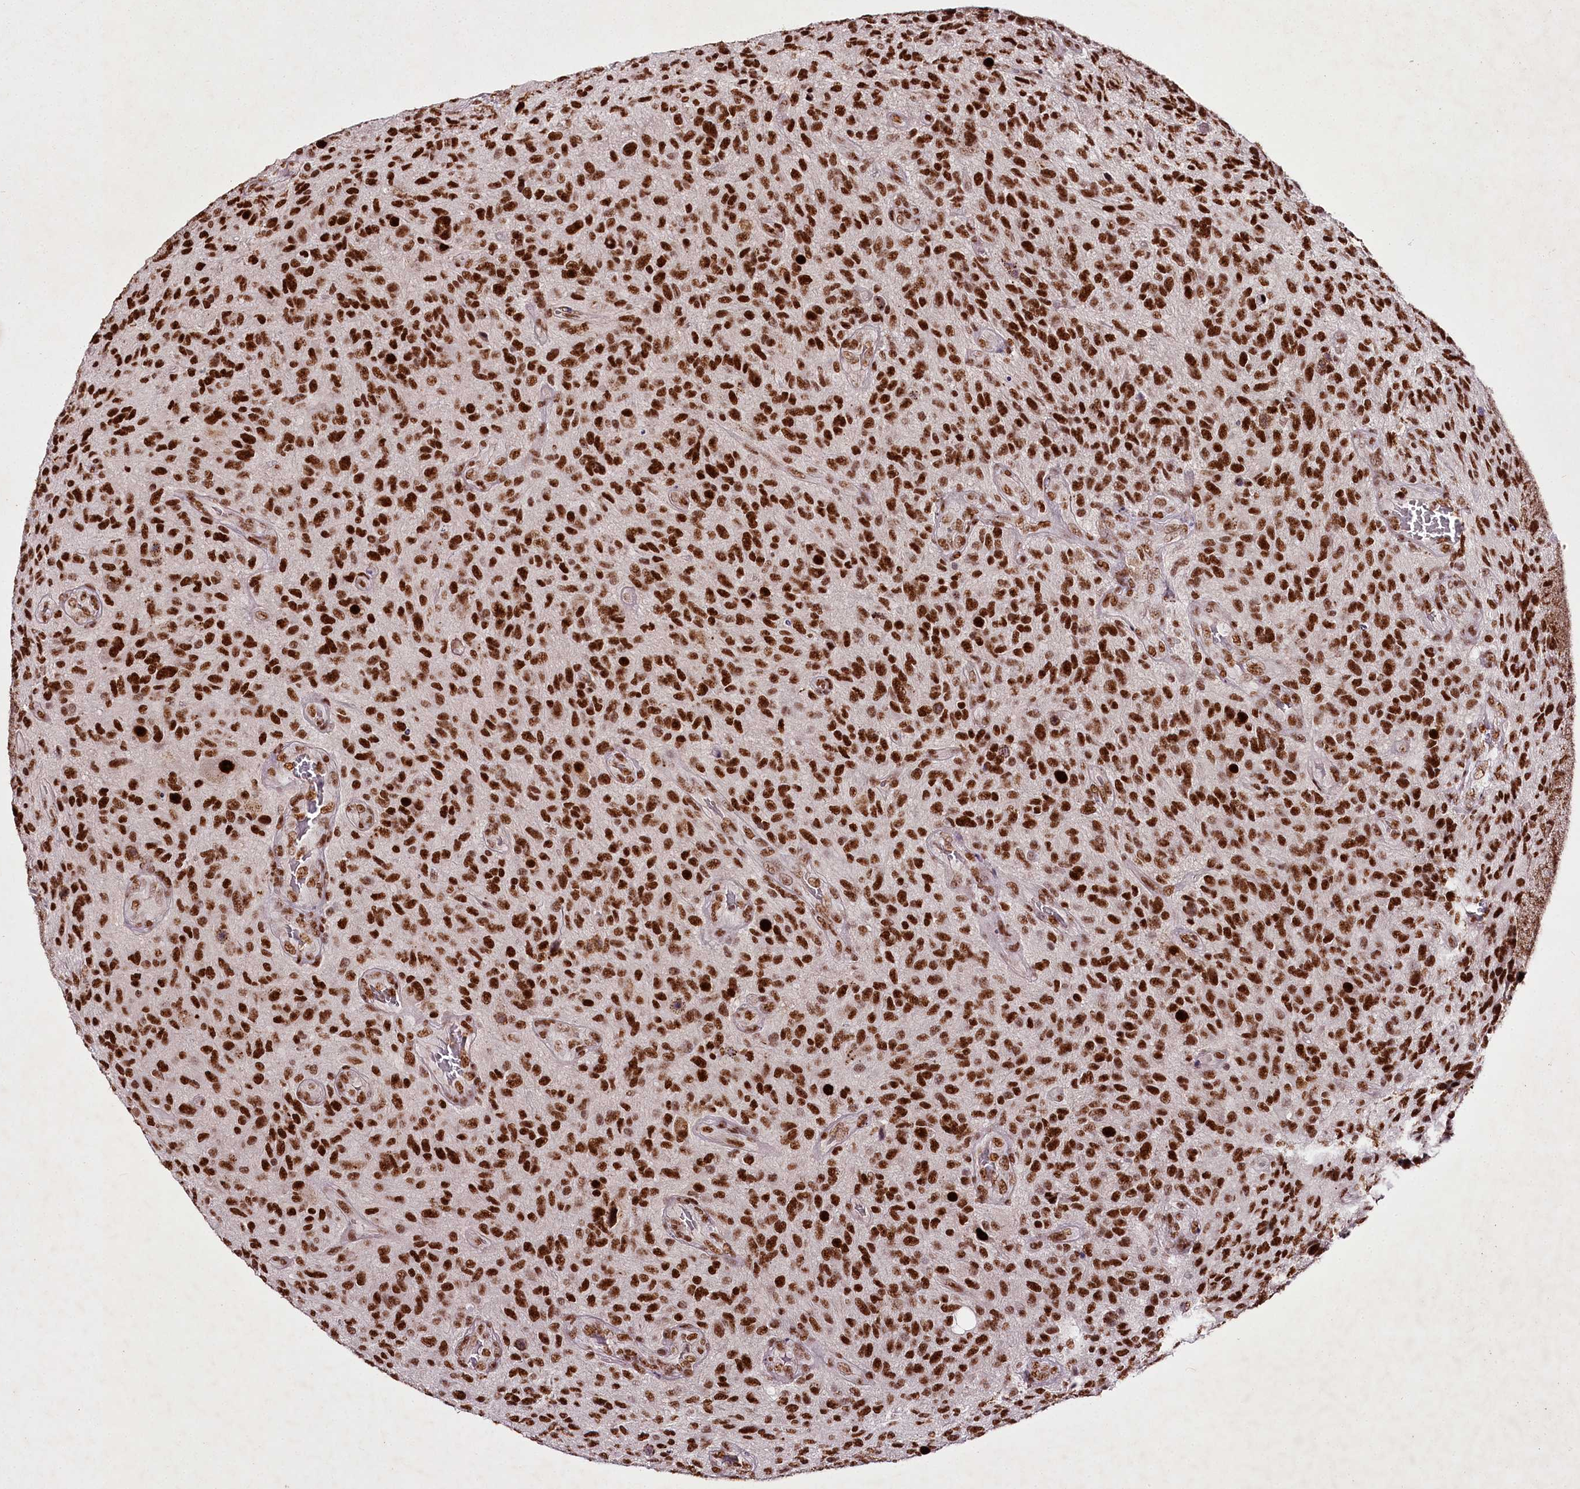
{"staining": {"intensity": "strong", "quantity": ">75%", "location": "nuclear"}, "tissue": "glioma", "cell_type": "Tumor cells", "image_type": "cancer", "snomed": [{"axis": "morphology", "description": "Glioma, malignant, High grade"}, {"axis": "topography", "description": "Brain"}], "caption": "A histopathology image showing strong nuclear expression in approximately >75% of tumor cells in glioma, as visualized by brown immunohistochemical staining.", "gene": "PSPC1", "patient": {"sex": "male", "age": 47}}